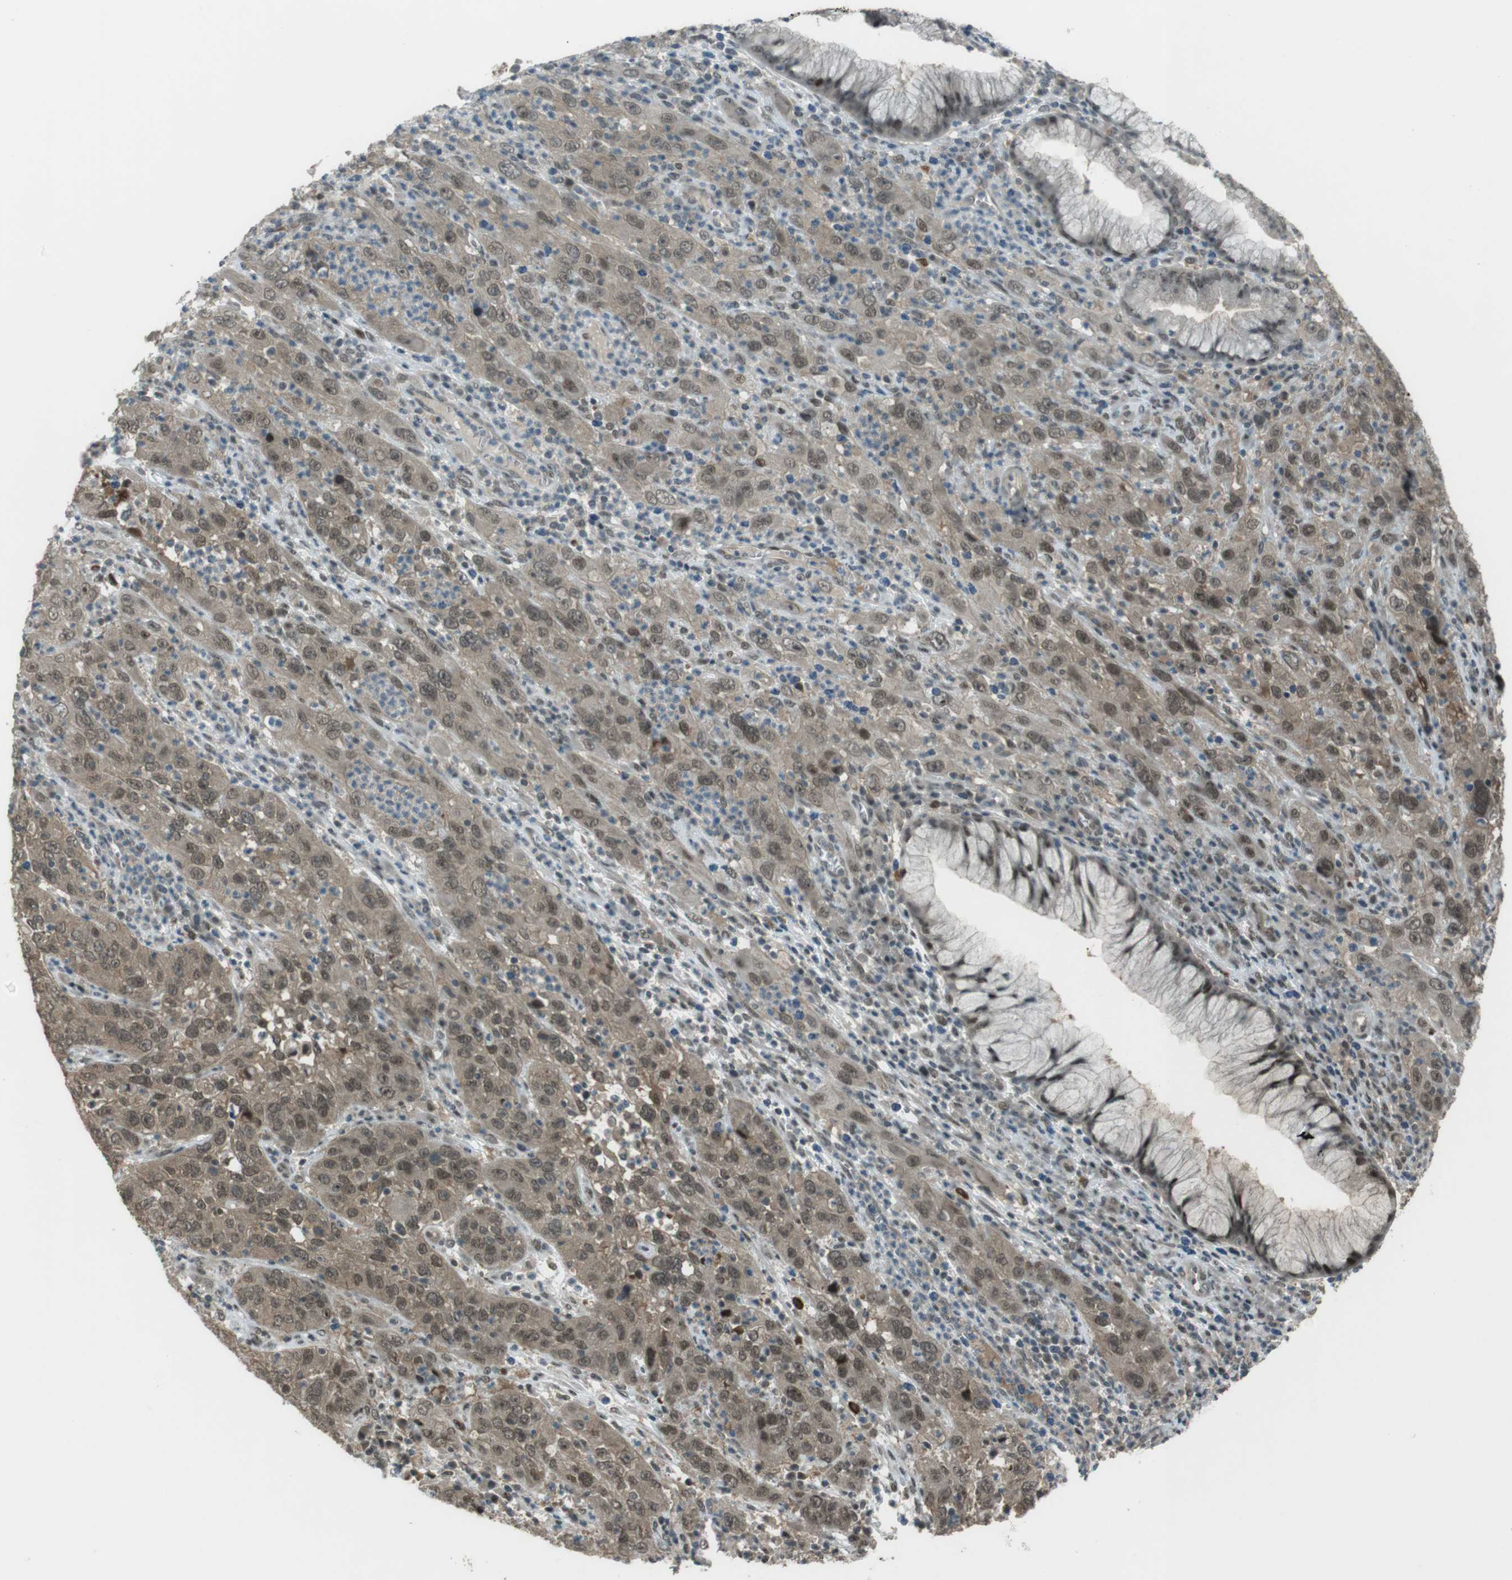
{"staining": {"intensity": "weak", "quantity": ">75%", "location": "cytoplasmic/membranous,nuclear"}, "tissue": "cervical cancer", "cell_type": "Tumor cells", "image_type": "cancer", "snomed": [{"axis": "morphology", "description": "Squamous cell carcinoma, NOS"}, {"axis": "topography", "description": "Cervix"}], "caption": "An IHC image of neoplastic tissue is shown. Protein staining in brown labels weak cytoplasmic/membranous and nuclear positivity in cervical squamous cell carcinoma within tumor cells.", "gene": "SLITRK5", "patient": {"sex": "female", "age": 32}}